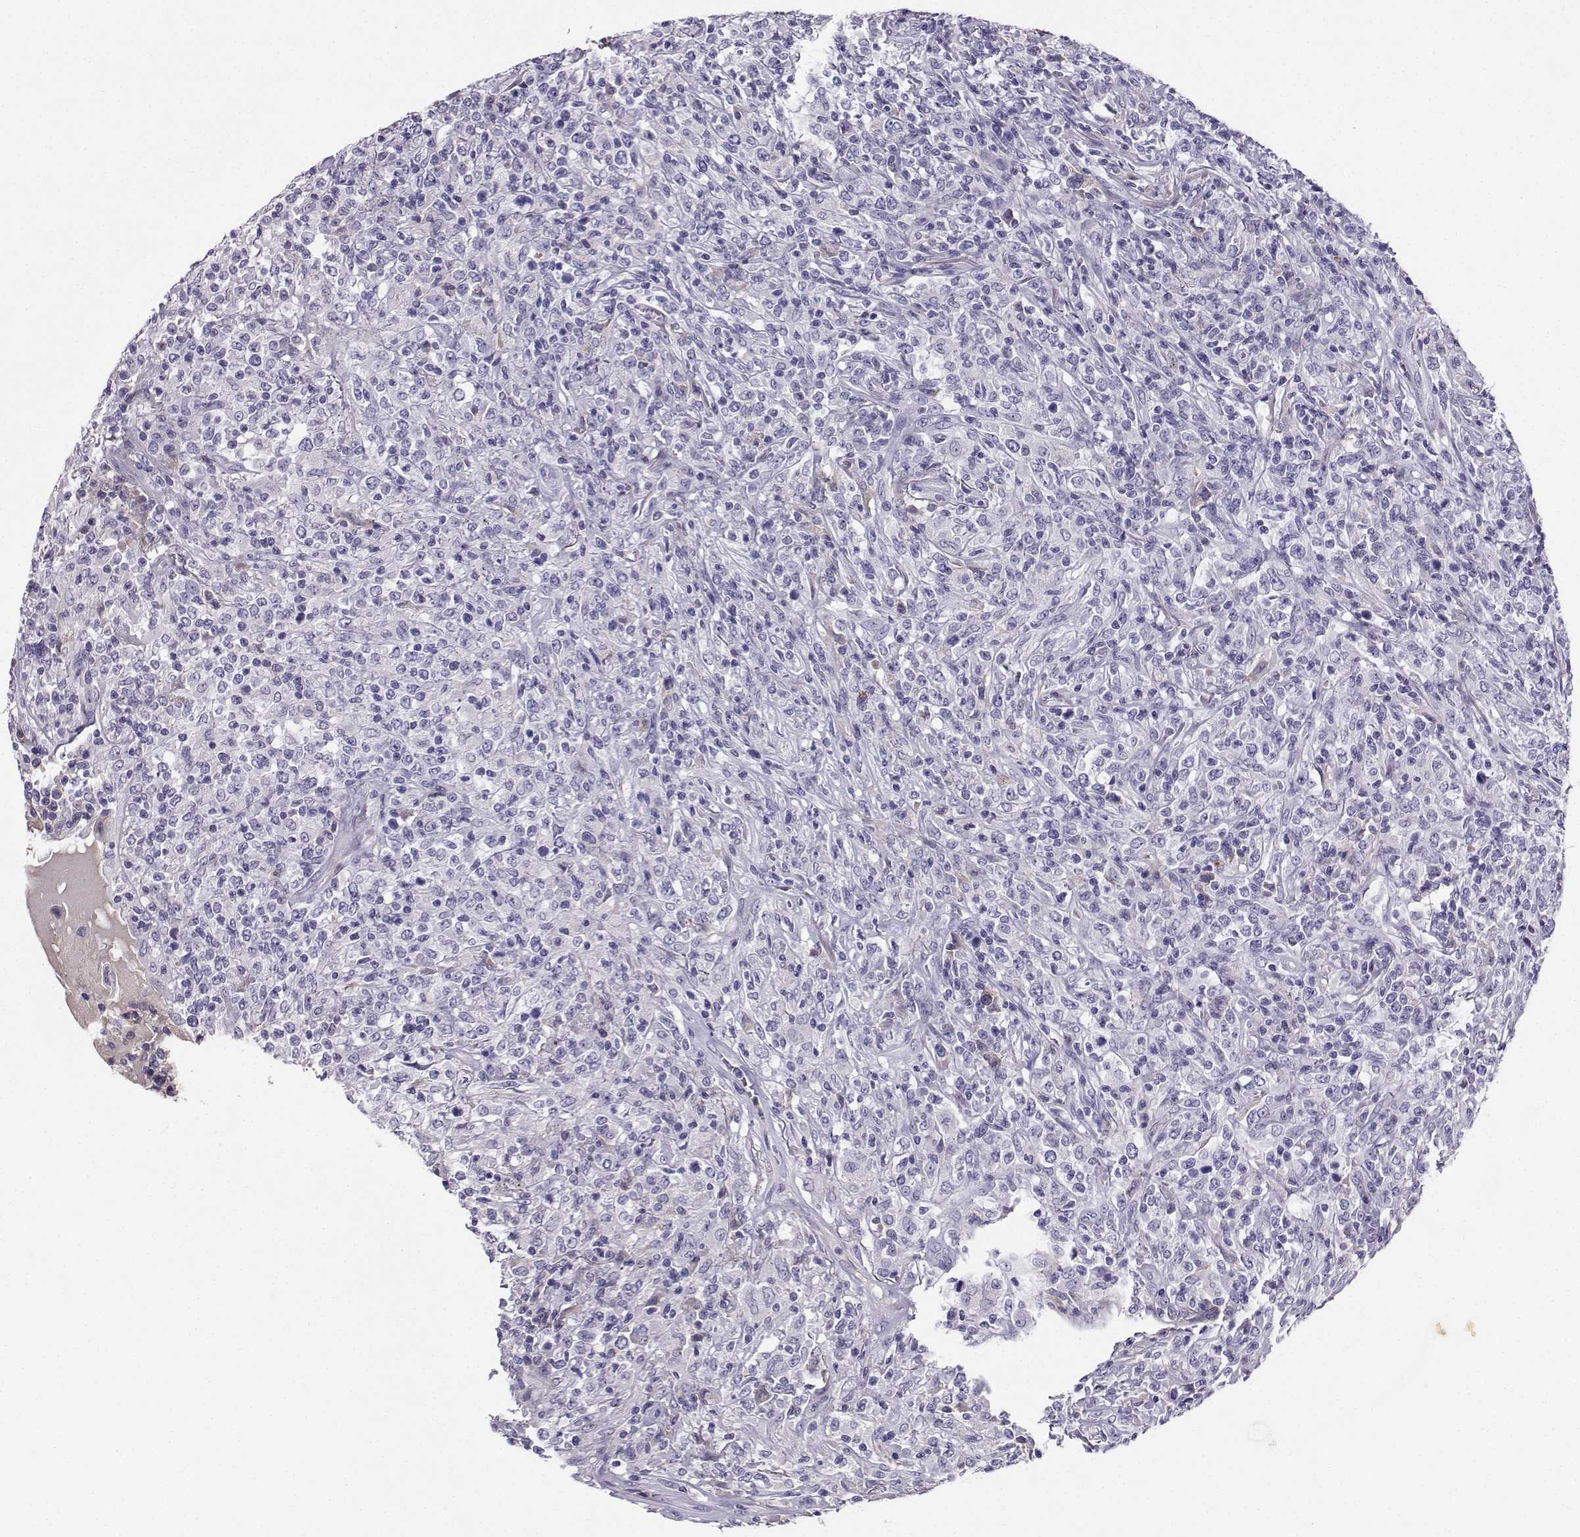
{"staining": {"intensity": "negative", "quantity": "none", "location": "none"}, "tissue": "lymphoma", "cell_type": "Tumor cells", "image_type": "cancer", "snomed": [{"axis": "morphology", "description": "Malignant lymphoma, non-Hodgkin's type, High grade"}, {"axis": "topography", "description": "Lung"}], "caption": "Lymphoma stained for a protein using immunohistochemistry displays no staining tumor cells.", "gene": "GRIK4", "patient": {"sex": "male", "age": 79}}